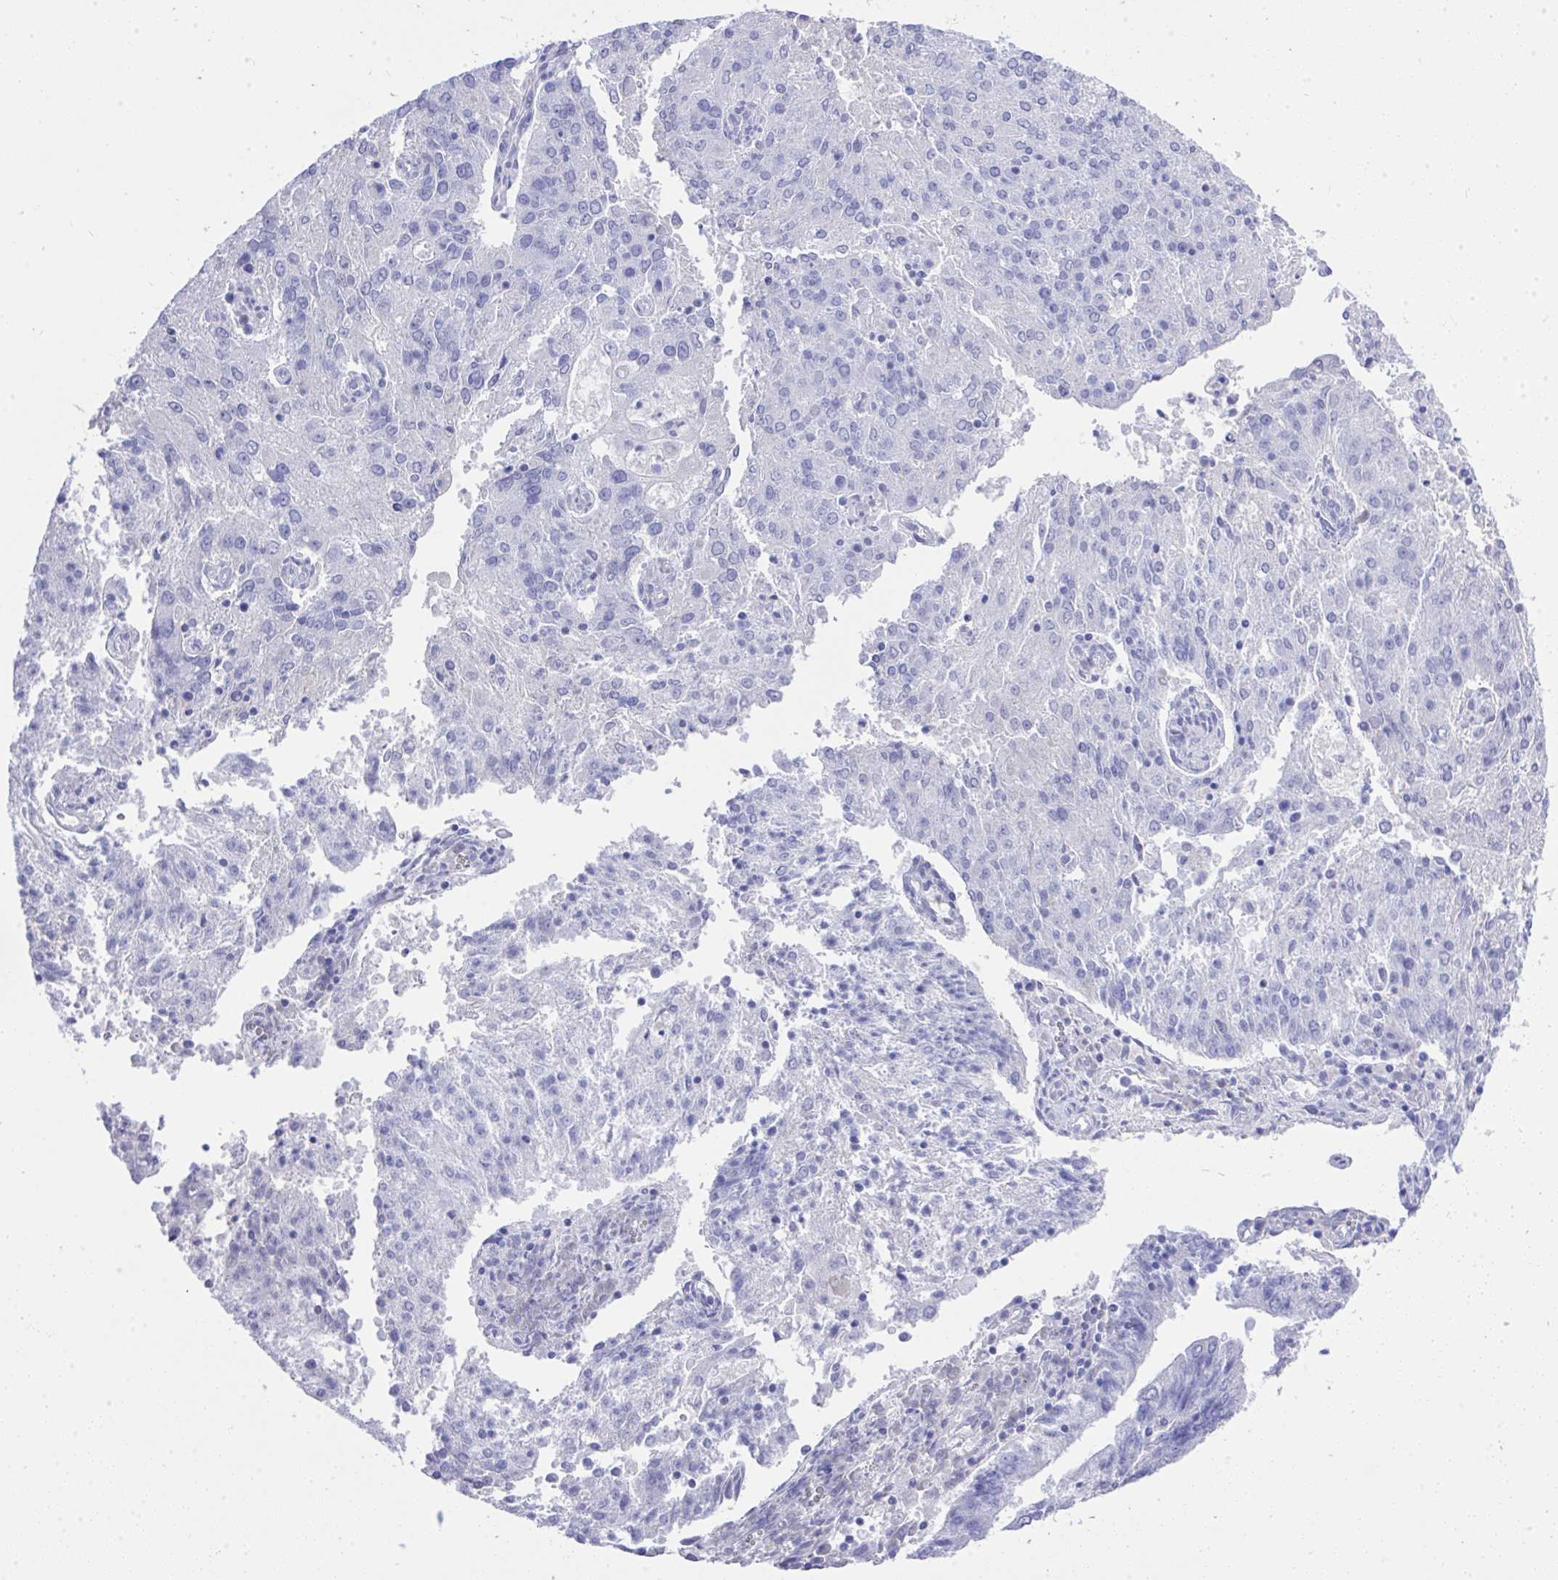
{"staining": {"intensity": "negative", "quantity": "none", "location": "none"}, "tissue": "endometrial cancer", "cell_type": "Tumor cells", "image_type": "cancer", "snomed": [{"axis": "morphology", "description": "Adenocarcinoma, NOS"}, {"axis": "topography", "description": "Endometrium"}], "caption": "A micrograph of human endometrial cancer (adenocarcinoma) is negative for staining in tumor cells.", "gene": "MS4A12", "patient": {"sex": "female", "age": 82}}